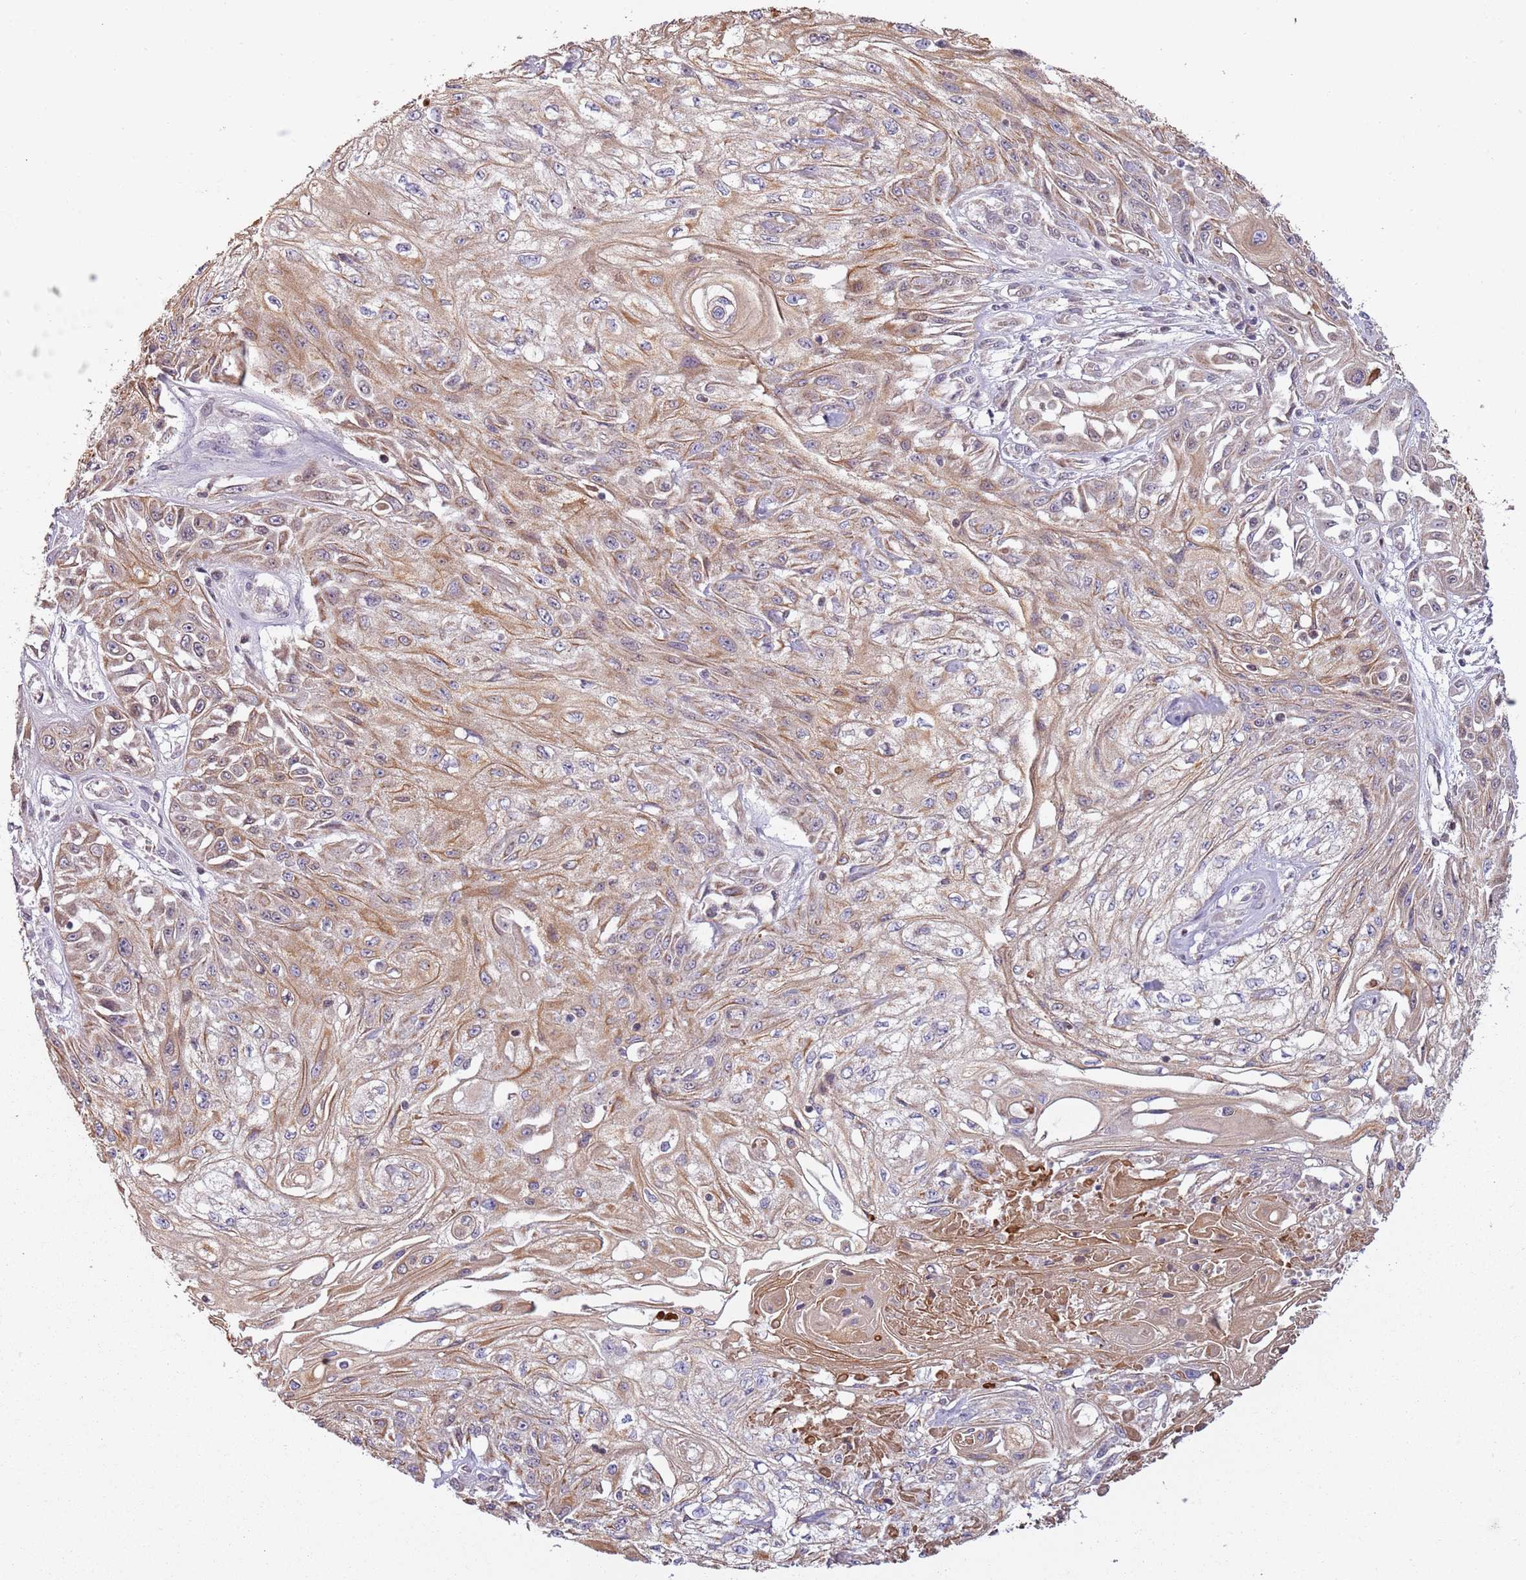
{"staining": {"intensity": "weak", "quantity": "25%-75%", "location": "cytoplasmic/membranous"}, "tissue": "skin cancer", "cell_type": "Tumor cells", "image_type": "cancer", "snomed": [{"axis": "morphology", "description": "Squamous cell carcinoma, NOS"}, {"axis": "morphology", "description": "Squamous cell carcinoma, metastatic, NOS"}, {"axis": "topography", "description": "Skin"}, {"axis": "topography", "description": "Lymph node"}], "caption": "Immunohistochemistry (IHC) of metastatic squamous cell carcinoma (skin) exhibits low levels of weak cytoplasmic/membranous positivity in approximately 25%-75% of tumor cells.", "gene": "SYS1", "patient": {"sex": "male", "age": 75}}